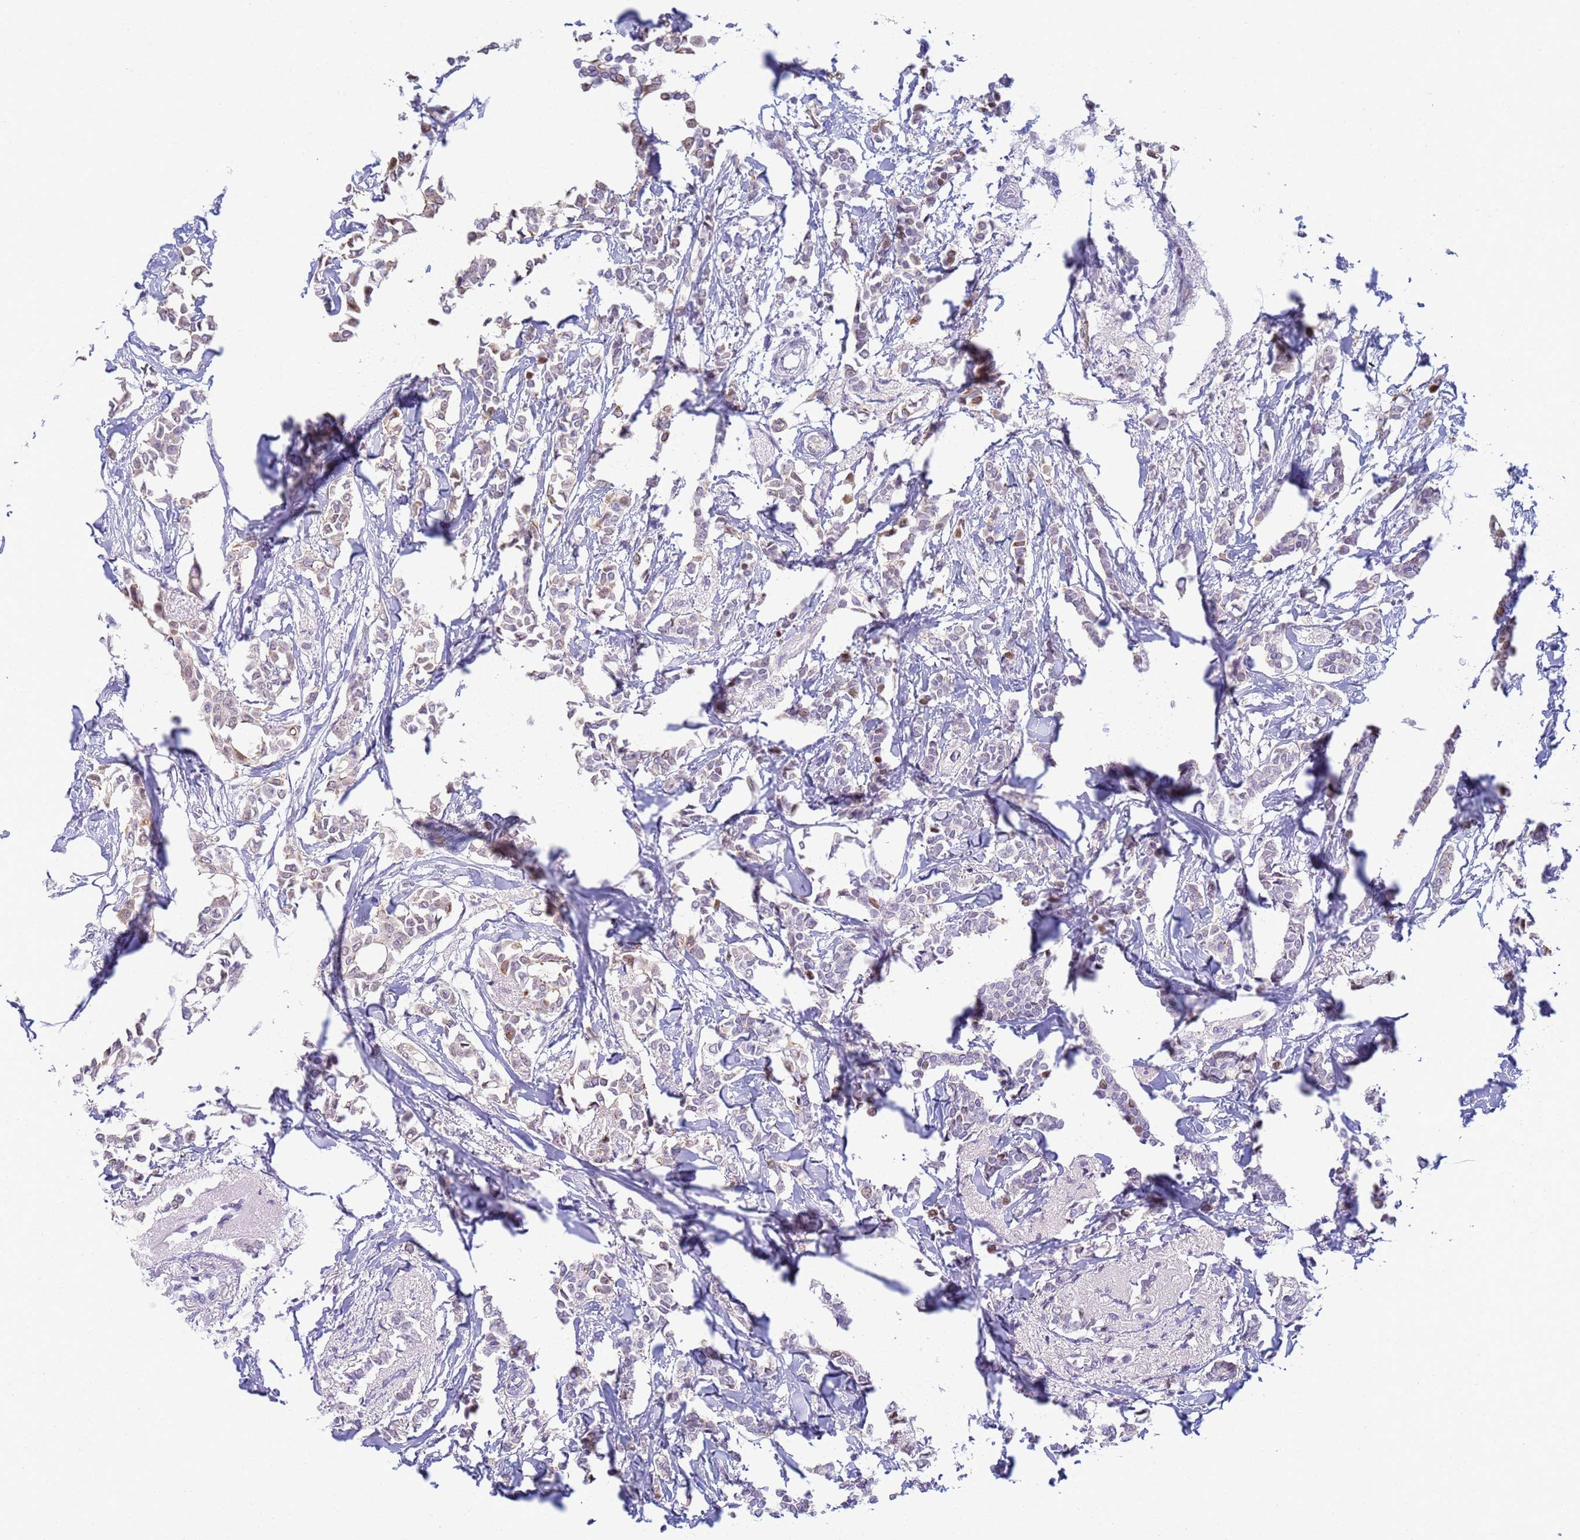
{"staining": {"intensity": "negative", "quantity": "none", "location": "none"}, "tissue": "breast cancer", "cell_type": "Tumor cells", "image_type": "cancer", "snomed": [{"axis": "morphology", "description": "Duct carcinoma"}, {"axis": "topography", "description": "Breast"}], "caption": "An immunohistochemistry (IHC) micrograph of breast cancer is shown. There is no staining in tumor cells of breast cancer. (DAB (3,3'-diaminobenzidine) immunohistochemistry, high magnification).", "gene": "SNX20", "patient": {"sex": "female", "age": 41}}